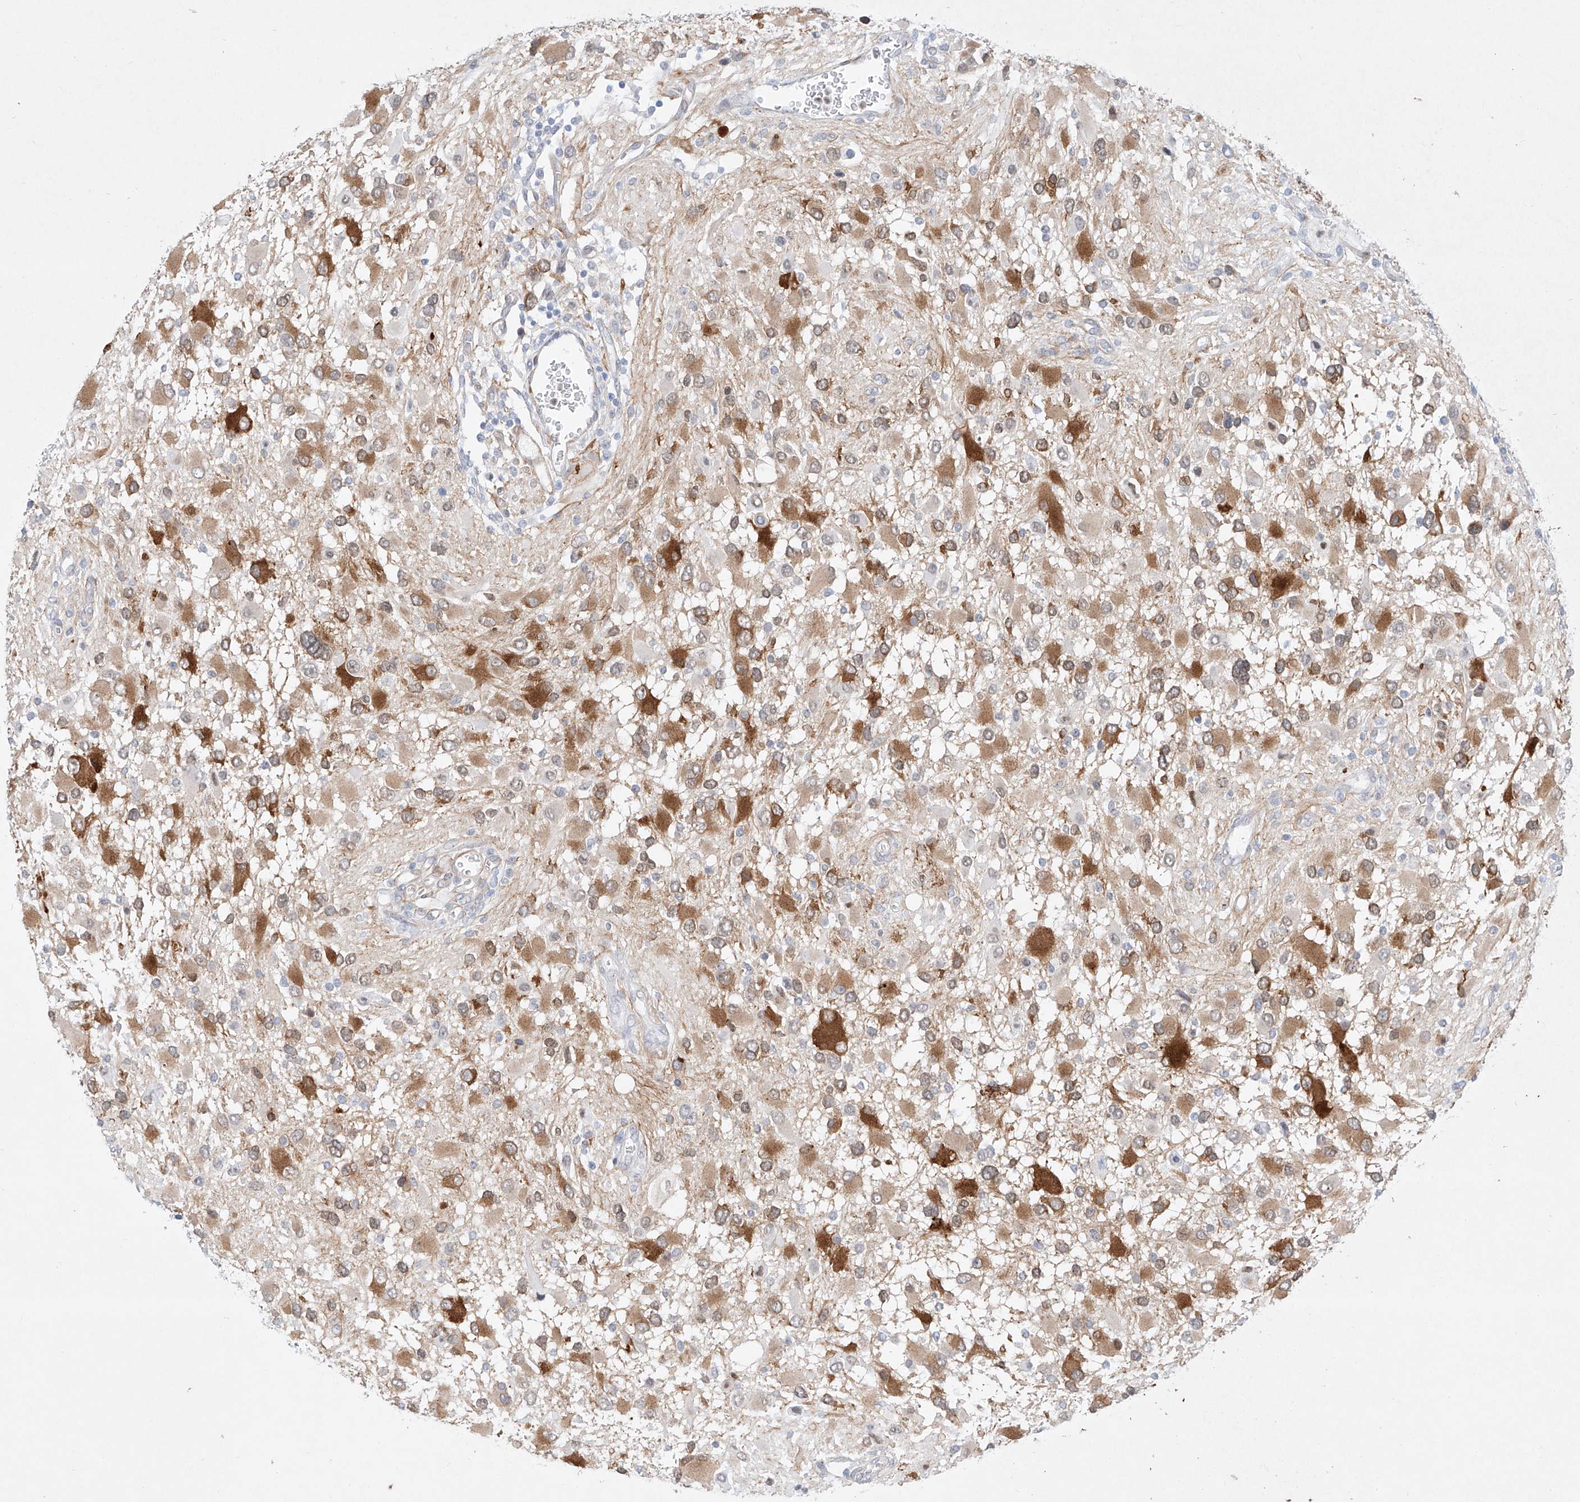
{"staining": {"intensity": "moderate", "quantity": ">75%", "location": "cytoplasmic/membranous"}, "tissue": "glioma", "cell_type": "Tumor cells", "image_type": "cancer", "snomed": [{"axis": "morphology", "description": "Glioma, malignant, High grade"}, {"axis": "topography", "description": "Brain"}], "caption": "A high-resolution histopathology image shows immunohistochemistry staining of malignant glioma (high-grade), which demonstrates moderate cytoplasmic/membranous expression in approximately >75% of tumor cells. Immunohistochemistry stains the protein in brown and the nuclei are stained blue.", "gene": "REEP2", "patient": {"sex": "male", "age": 53}}